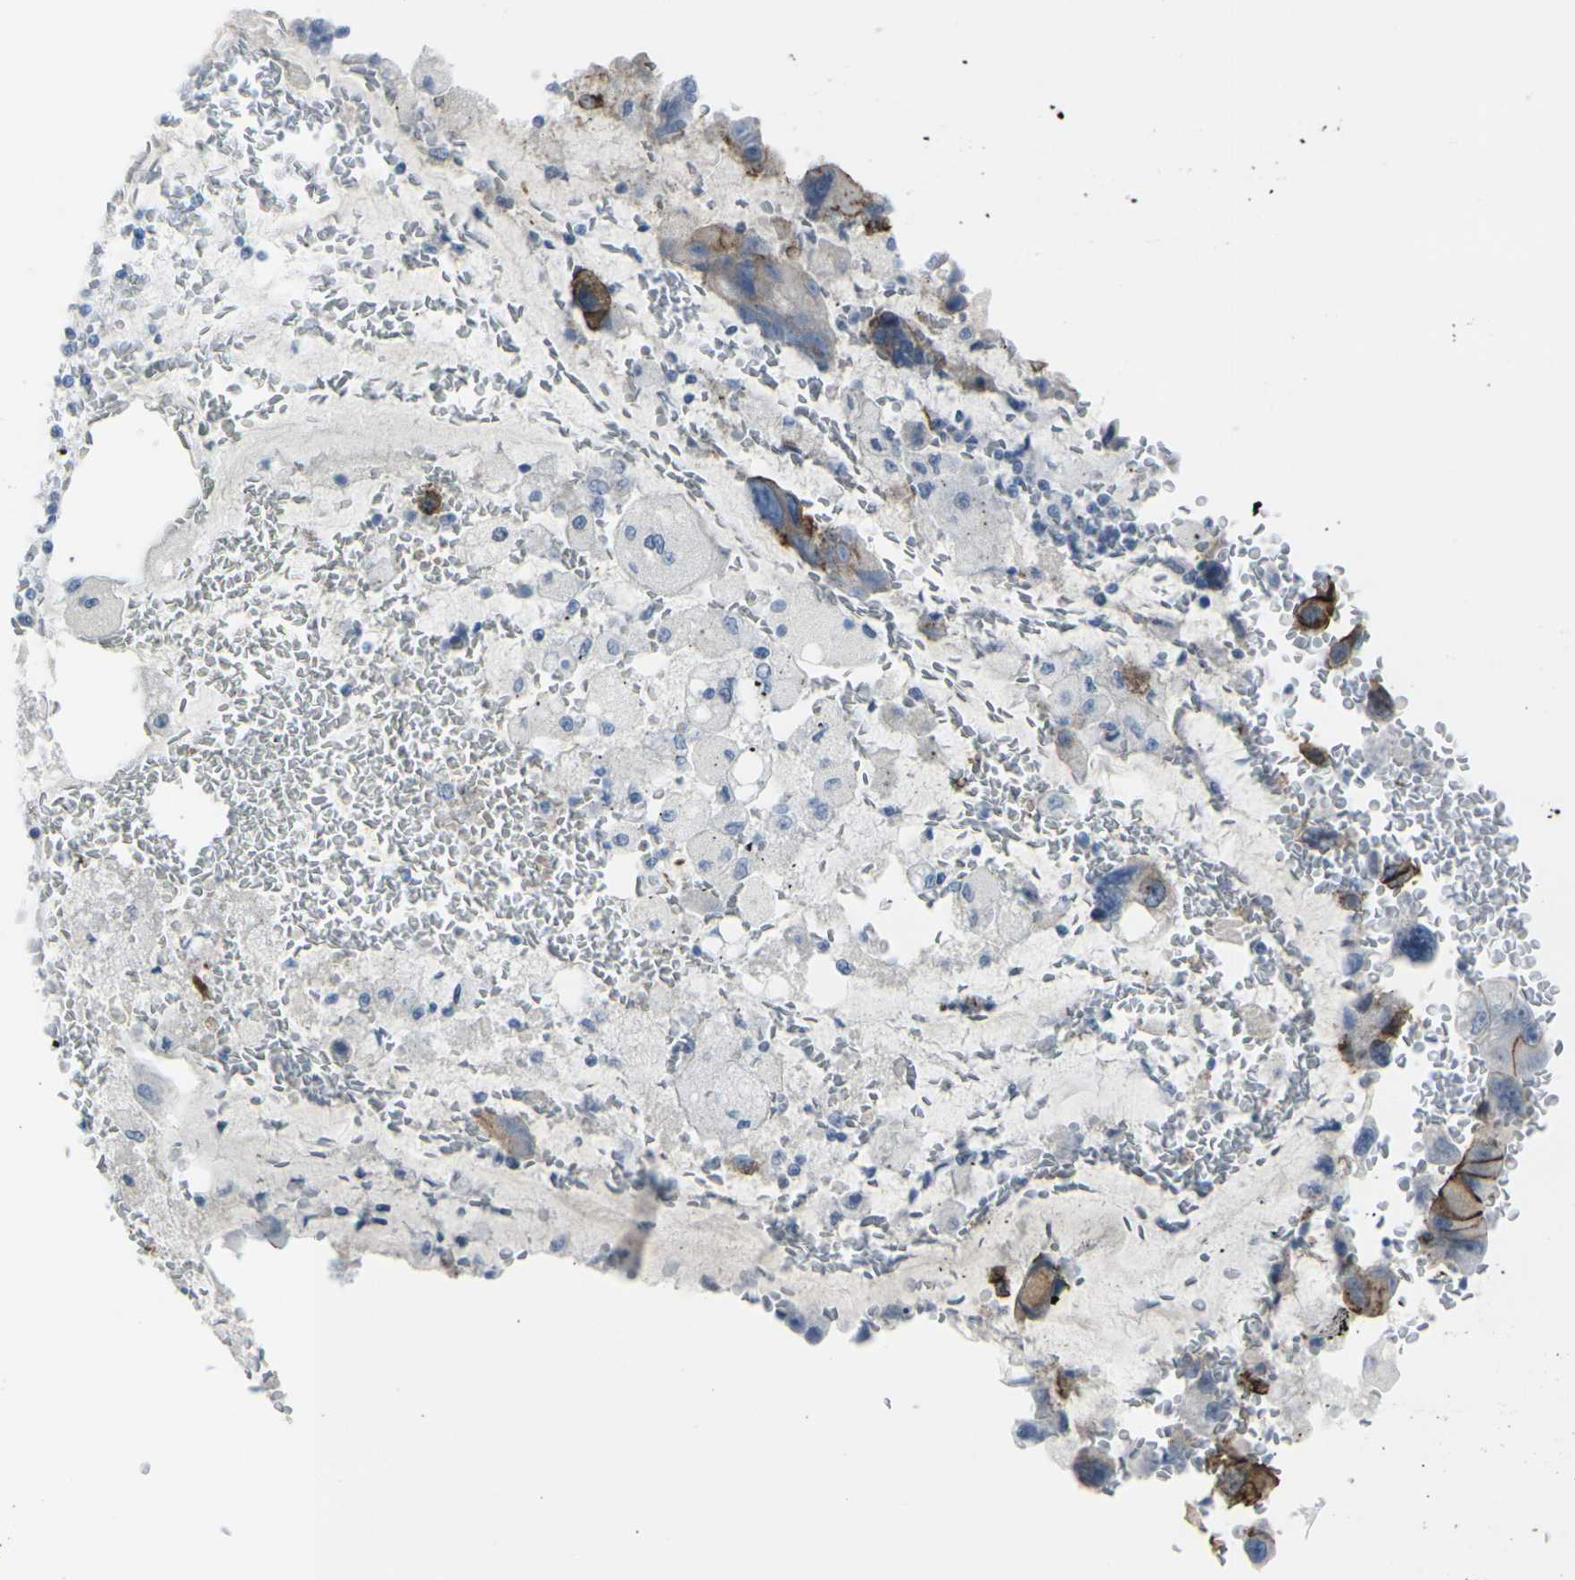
{"staining": {"intensity": "moderate", "quantity": "25%-75%", "location": "cytoplasmic/membranous"}, "tissue": "bronchus", "cell_type": "Respiratory epithelial cells", "image_type": "normal", "snomed": [{"axis": "morphology", "description": "Normal tissue, NOS"}, {"axis": "morphology", "description": "Adenocarcinoma, NOS"}, {"axis": "morphology", "description": "Adenocarcinoma, metastatic, NOS"}, {"axis": "topography", "description": "Lymph node"}, {"axis": "topography", "description": "Bronchus"}, {"axis": "topography", "description": "Lung"}], "caption": "This is a histology image of immunohistochemistry (IHC) staining of unremarkable bronchus, which shows moderate positivity in the cytoplasmic/membranous of respiratory epithelial cells.", "gene": "CDH11", "patient": {"sex": "female", "age": 54}}